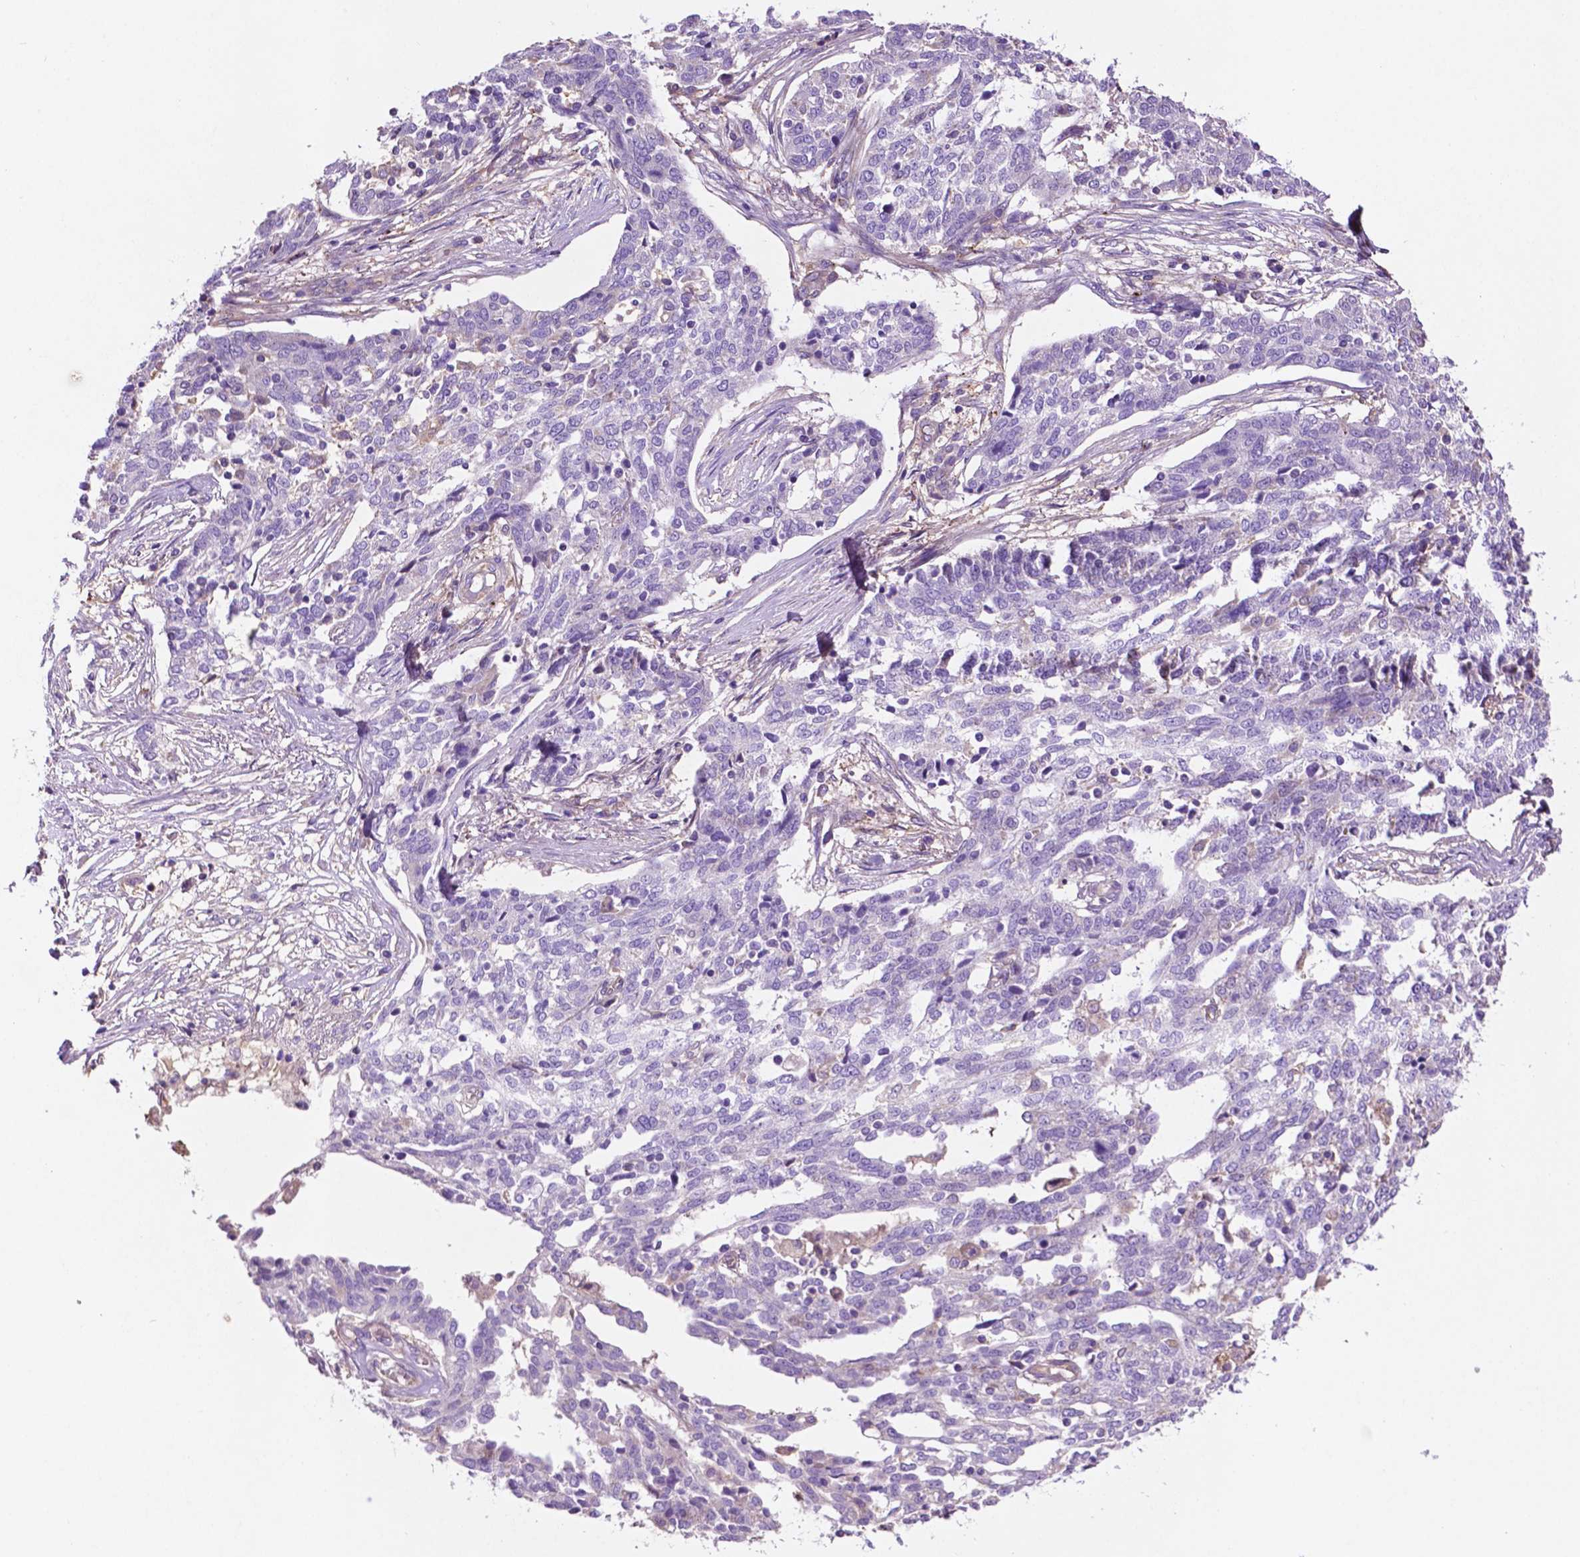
{"staining": {"intensity": "negative", "quantity": "none", "location": "none"}, "tissue": "ovarian cancer", "cell_type": "Tumor cells", "image_type": "cancer", "snomed": [{"axis": "morphology", "description": "Cystadenocarcinoma, serous, NOS"}, {"axis": "topography", "description": "Ovary"}], "caption": "The histopathology image displays no staining of tumor cells in ovarian cancer.", "gene": "GDPD5", "patient": {"sex": "female", "age": 67}}